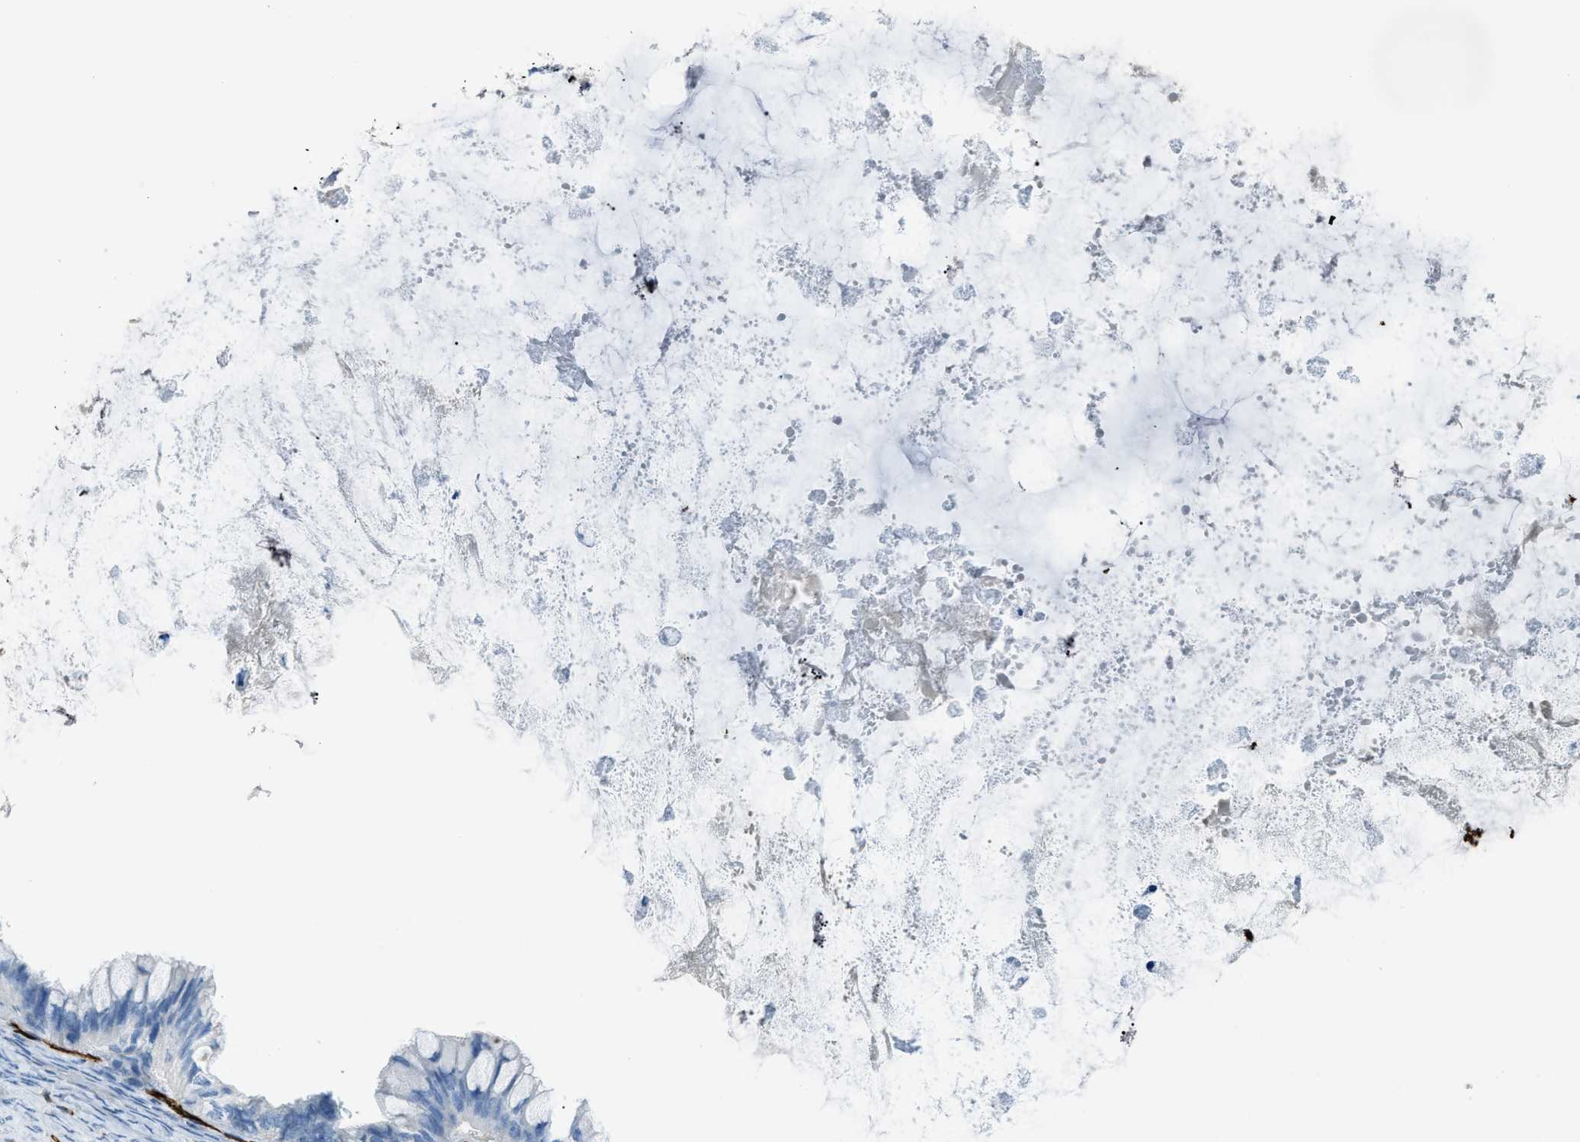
{"staining": {"intensity": "negative", "quantity": "none", "location": "none"}, "tissue": "ovarian cancer", "cell_type": "Tumor cells", "image_type": "cancer", "snomed": [{"axis": "morphology", "description": "Cystadenocarcinoma, mucinous, NOS"}, {"axis": "topography", "description": "Ovary"}], "caption": "An immunohistochemistry (IHC) image of ovarian mucinous cystadenocarcinoma is shown. There is no staining in tumor cells of ovarian mucinous cystadenocarcinoma.", "gene": "SLC22A15", "patient": {"sex": "female", "age": 80}}